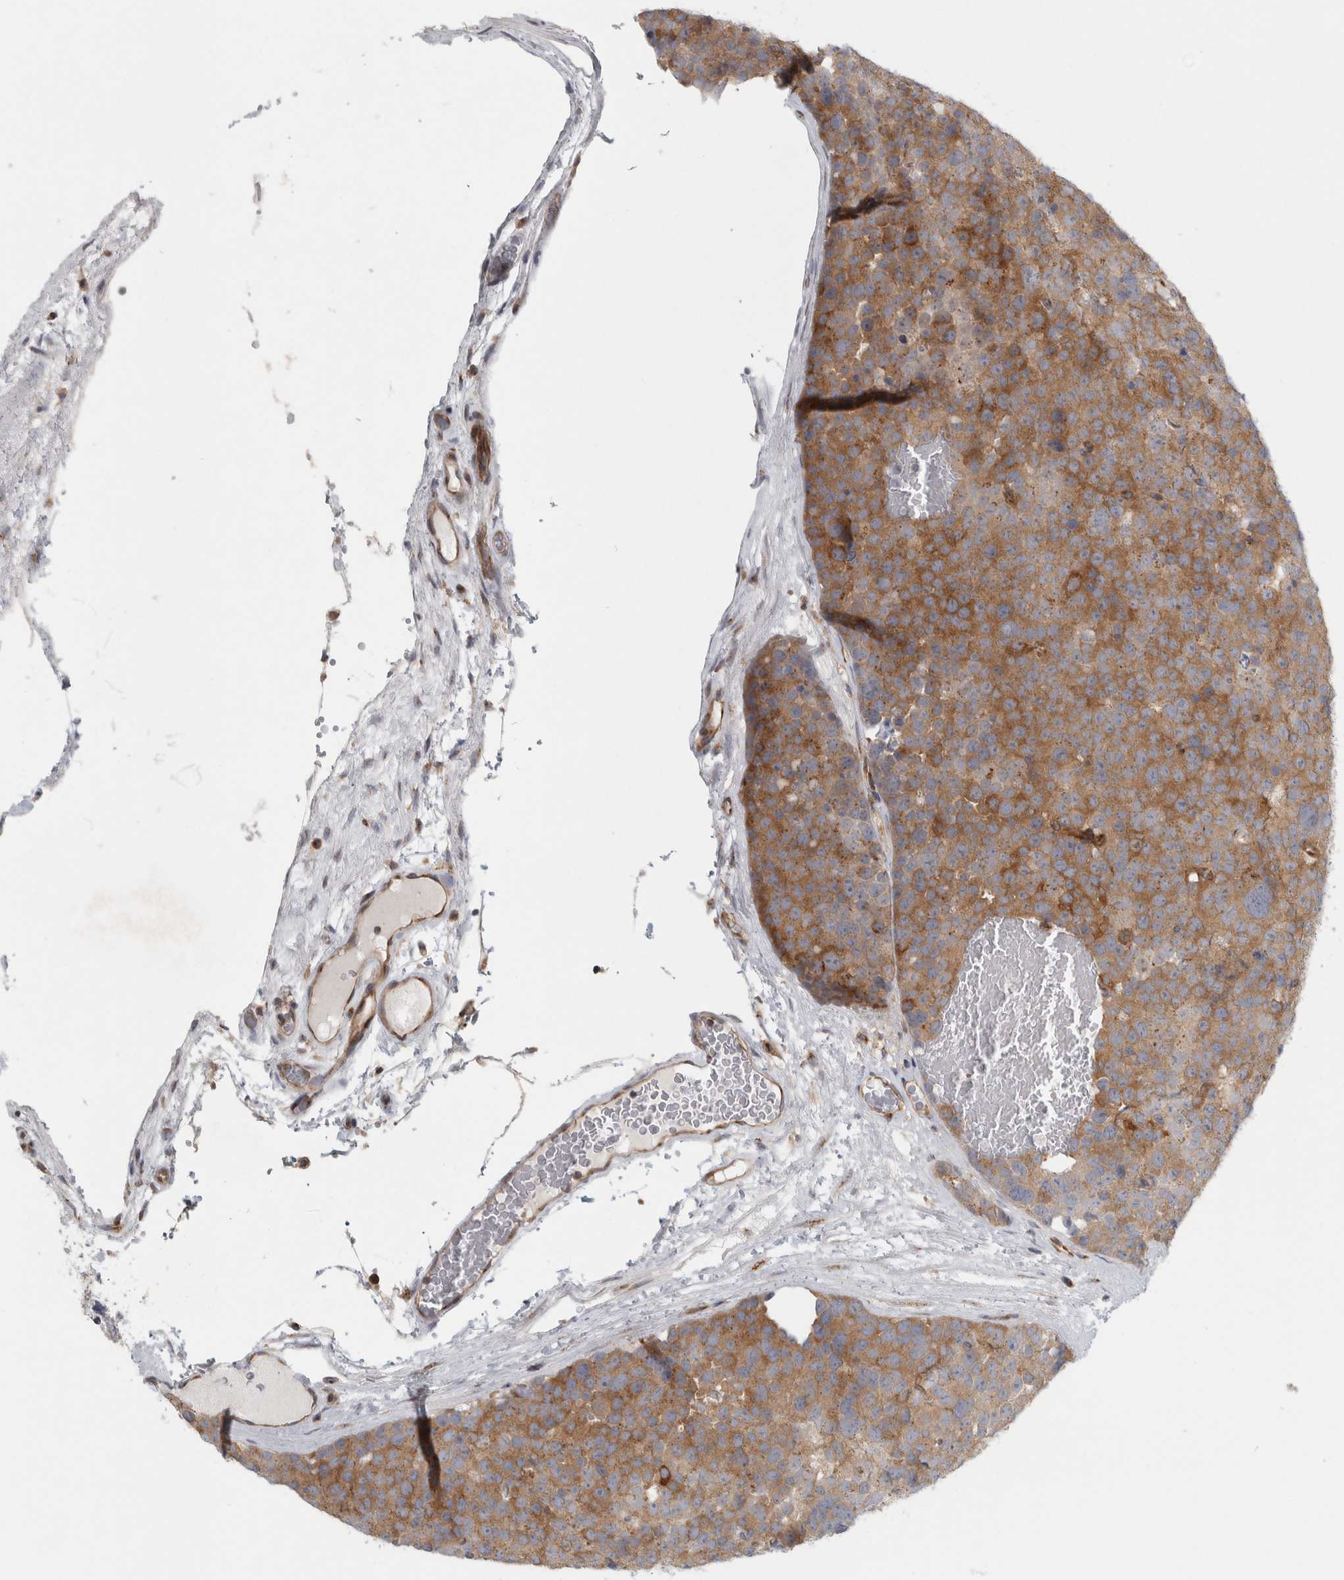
{"staining": {"intensity": "moderate", "quantity": ">75%", "location": "cytoplasmic/membranous"}, "tissue": "testis cancer", "cell_type": "Tumor cells", "image_type": "cancer", "snomed": [{"axis": "morphology", "description": "Seminoma, NOS"}, {"axis": "topography", "description": "Testis"}], "caption": "Brown immunohistochemical staining in human seminoma (testis) exhibits moderate cytoplasmic/membranous positivity in approximately >75% of tumor cells.", "gene": "PEX6", "patient": {"sex": "male", "age": 71}}